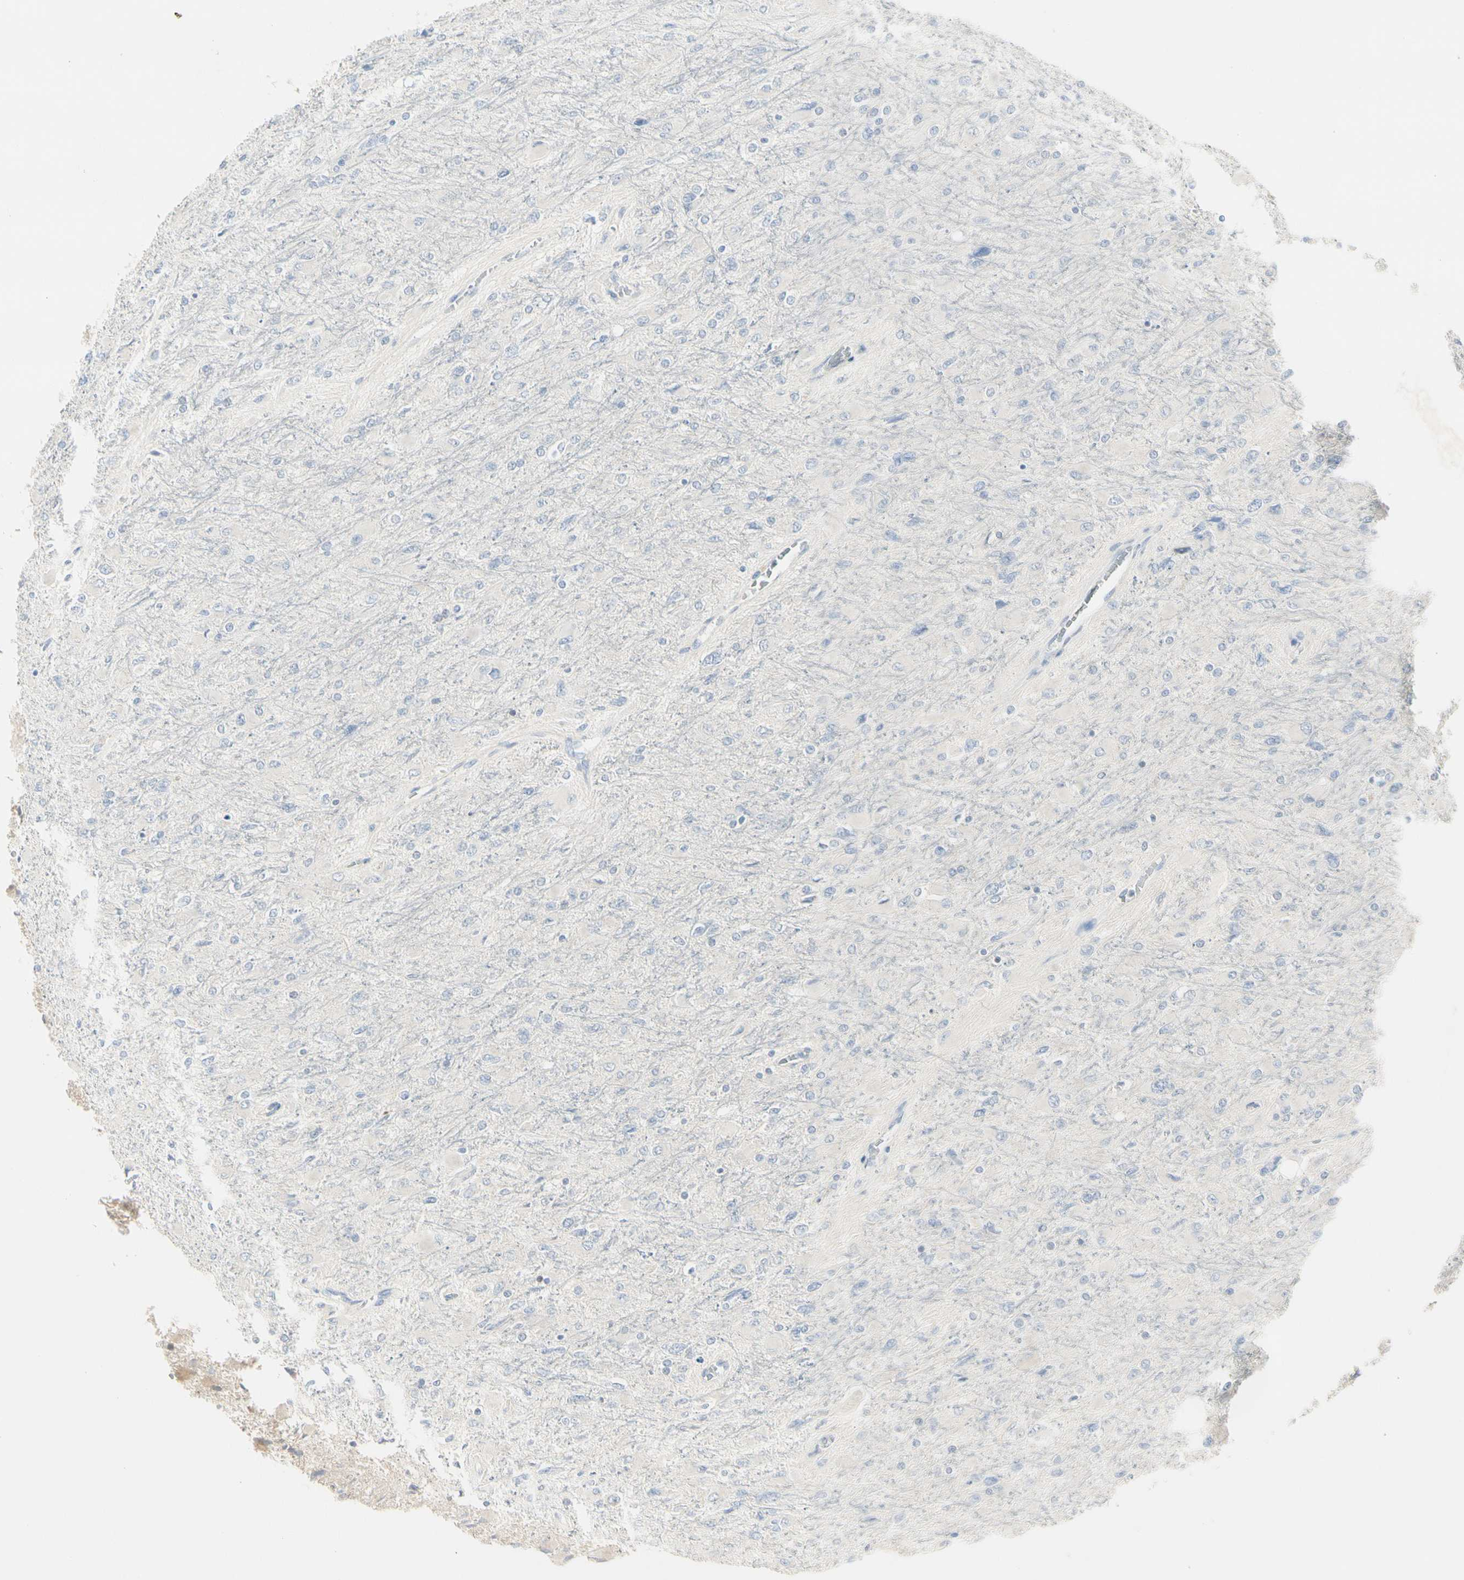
{"staining": {"intensity": "negative", "quantity": "none", "location": "none"}, "tissue": "glioma", "cell_type": "Tumor cells", "image_type": "cancer", "snomed": [{"axis": "morphology", "description": "Glioma, malignant, High grade"}, {"axis": "topography", "description": "Cerebral cortex"}], "caption": "IHC micrograph of neoplastic tissue: human high-grade glioma (malignant) stained with DAB demonstrates no significant protein staining in tumor cells. Nuclei are stained in blue.", "gene": "NFKB2", "patient": {"sex": "female", "age": 36}}